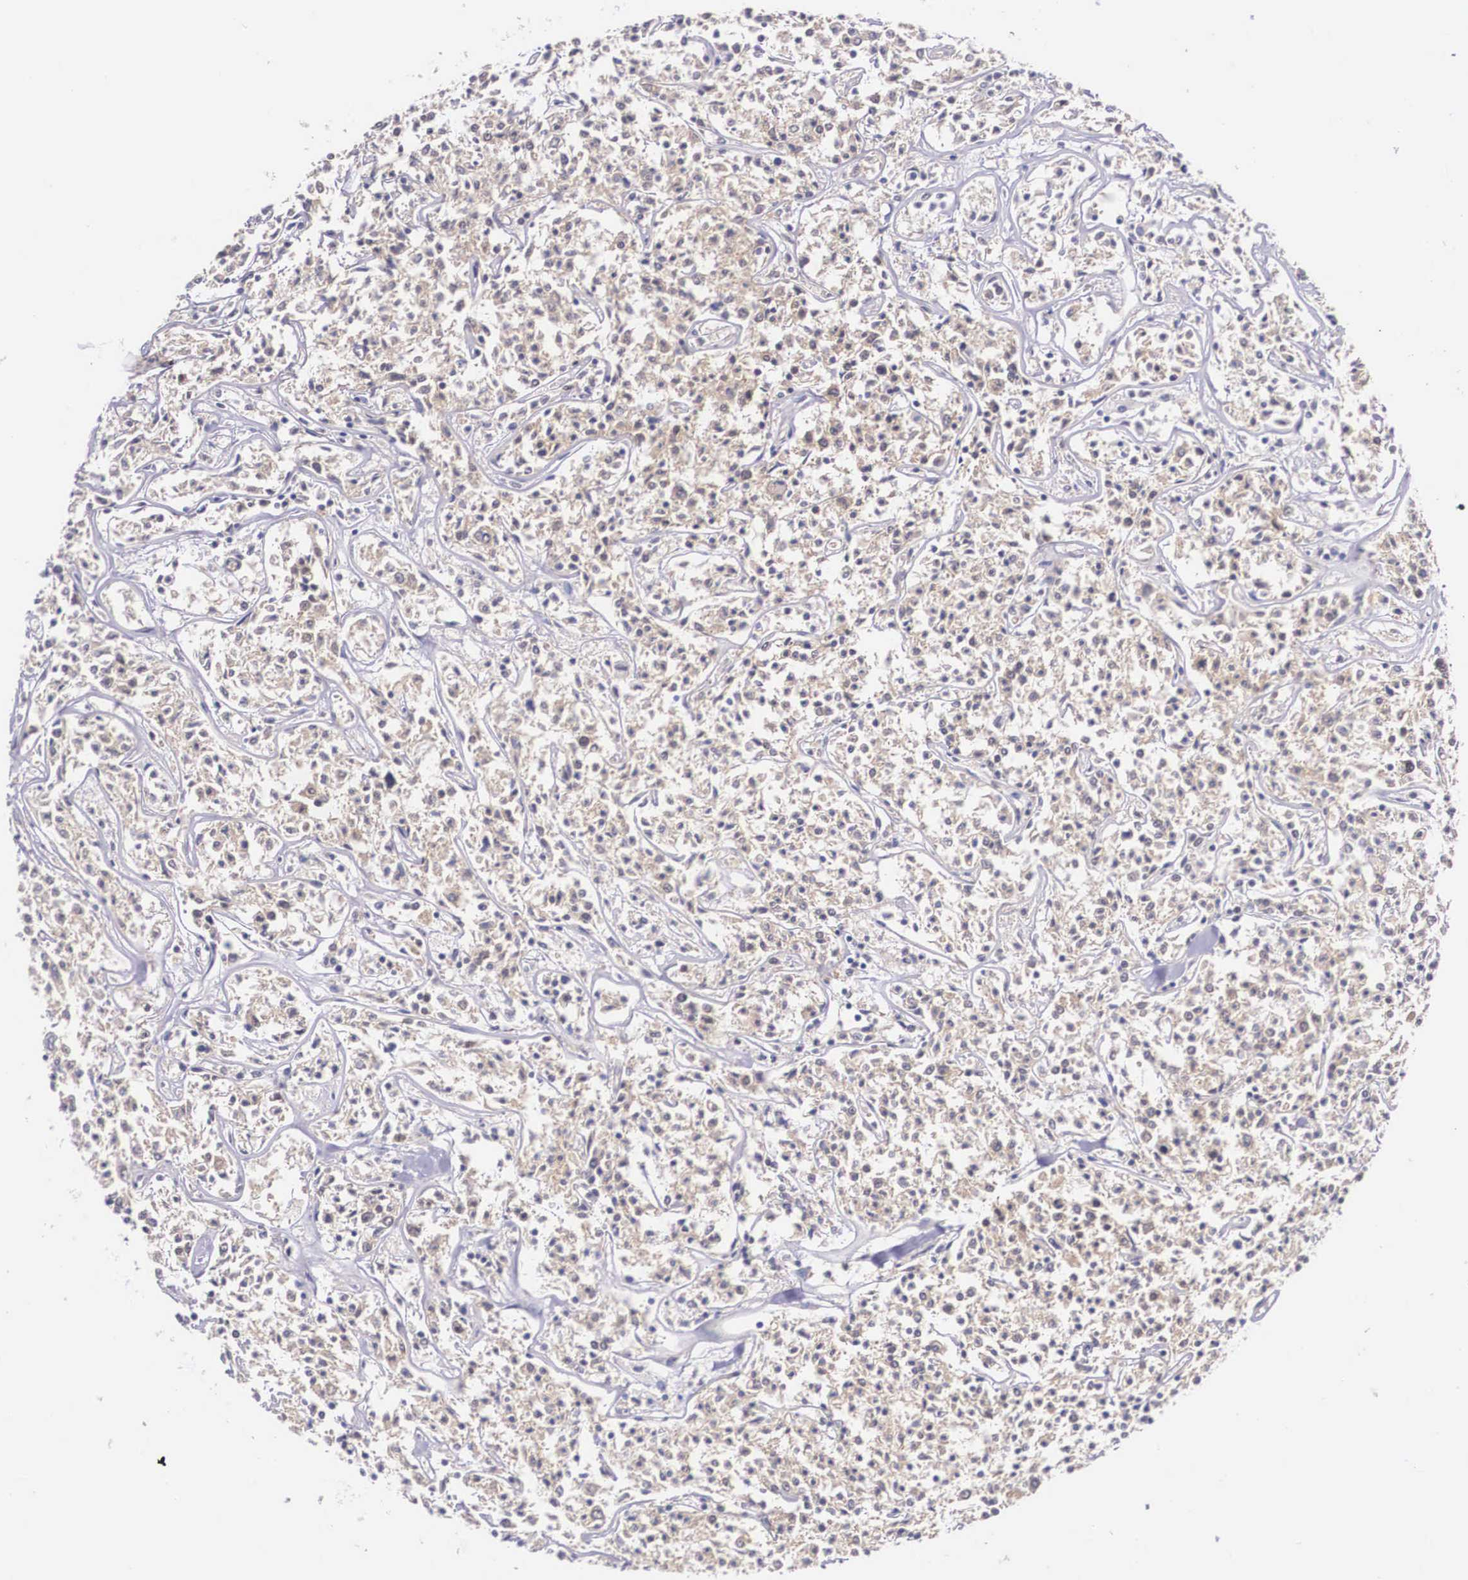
{"staining": {"intensity": "negative", "quantity": "none", "location": "none"}, "tissue": "lymphoma", "cell_type": "Tumor cells", "image_type": "cancer", "snomed": [{"axis": "morphology", "description": "Malignant lymphoma, non-Hodgkin's type, Low grade"}, {"axis": "topography", "description": "Small intestine"}], "caption": "Tumor cells show no significant positivity in malignant lymphoma, non-Hodgkin's type (low-grade).", "gene": "IGBP1", "patient": {"sex": "female", "age": 59}}